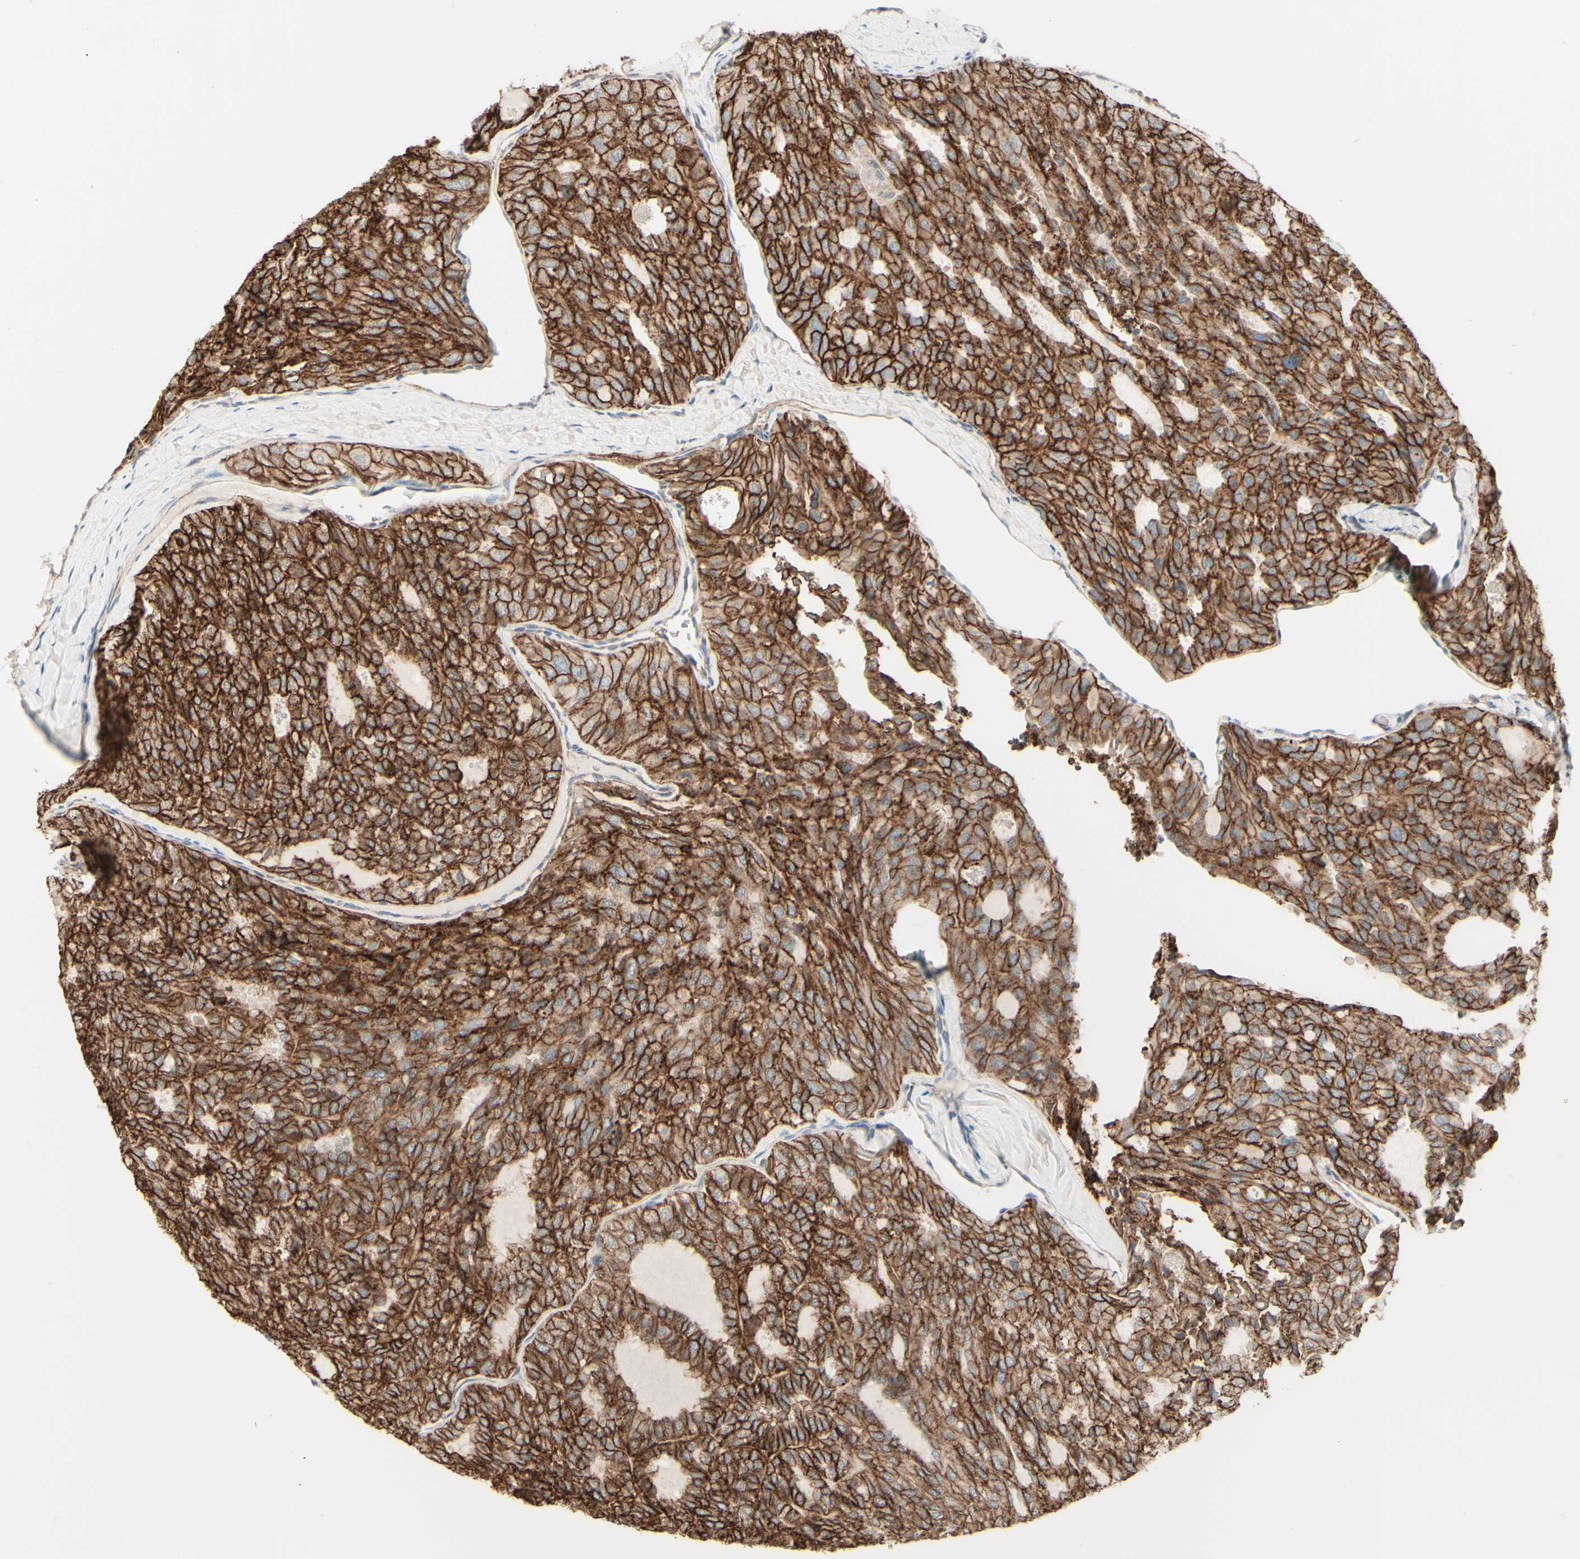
{"staining": {"intensity": "strong", "quantity": ">75%", "location": "cytoplasmic/membranous"}, "tissue": "thyroid cancer", "cell_type": "Tumor cells", "image_type": "cancer", "snomed": [{"axis": "morphology", "description": "Follicular adenoma carcinoma, NOS"}, {"axis": "topography", "description": "Thyroid gland"}], "caption": "The photomicrograph demonstrates immunohistochemical staining of thyroid cancer (follicular adenoma carcinoma). There is strong cytoplasmic/membranous expression is appreciated in approximately >75% of tumor cells. (DAB (3,3'-diaminobenzidine) IHC, brown staining for protein, blue staining for nuclei).", "gene": "RNF149", "patient": {"sex": "male", "age": 75}}